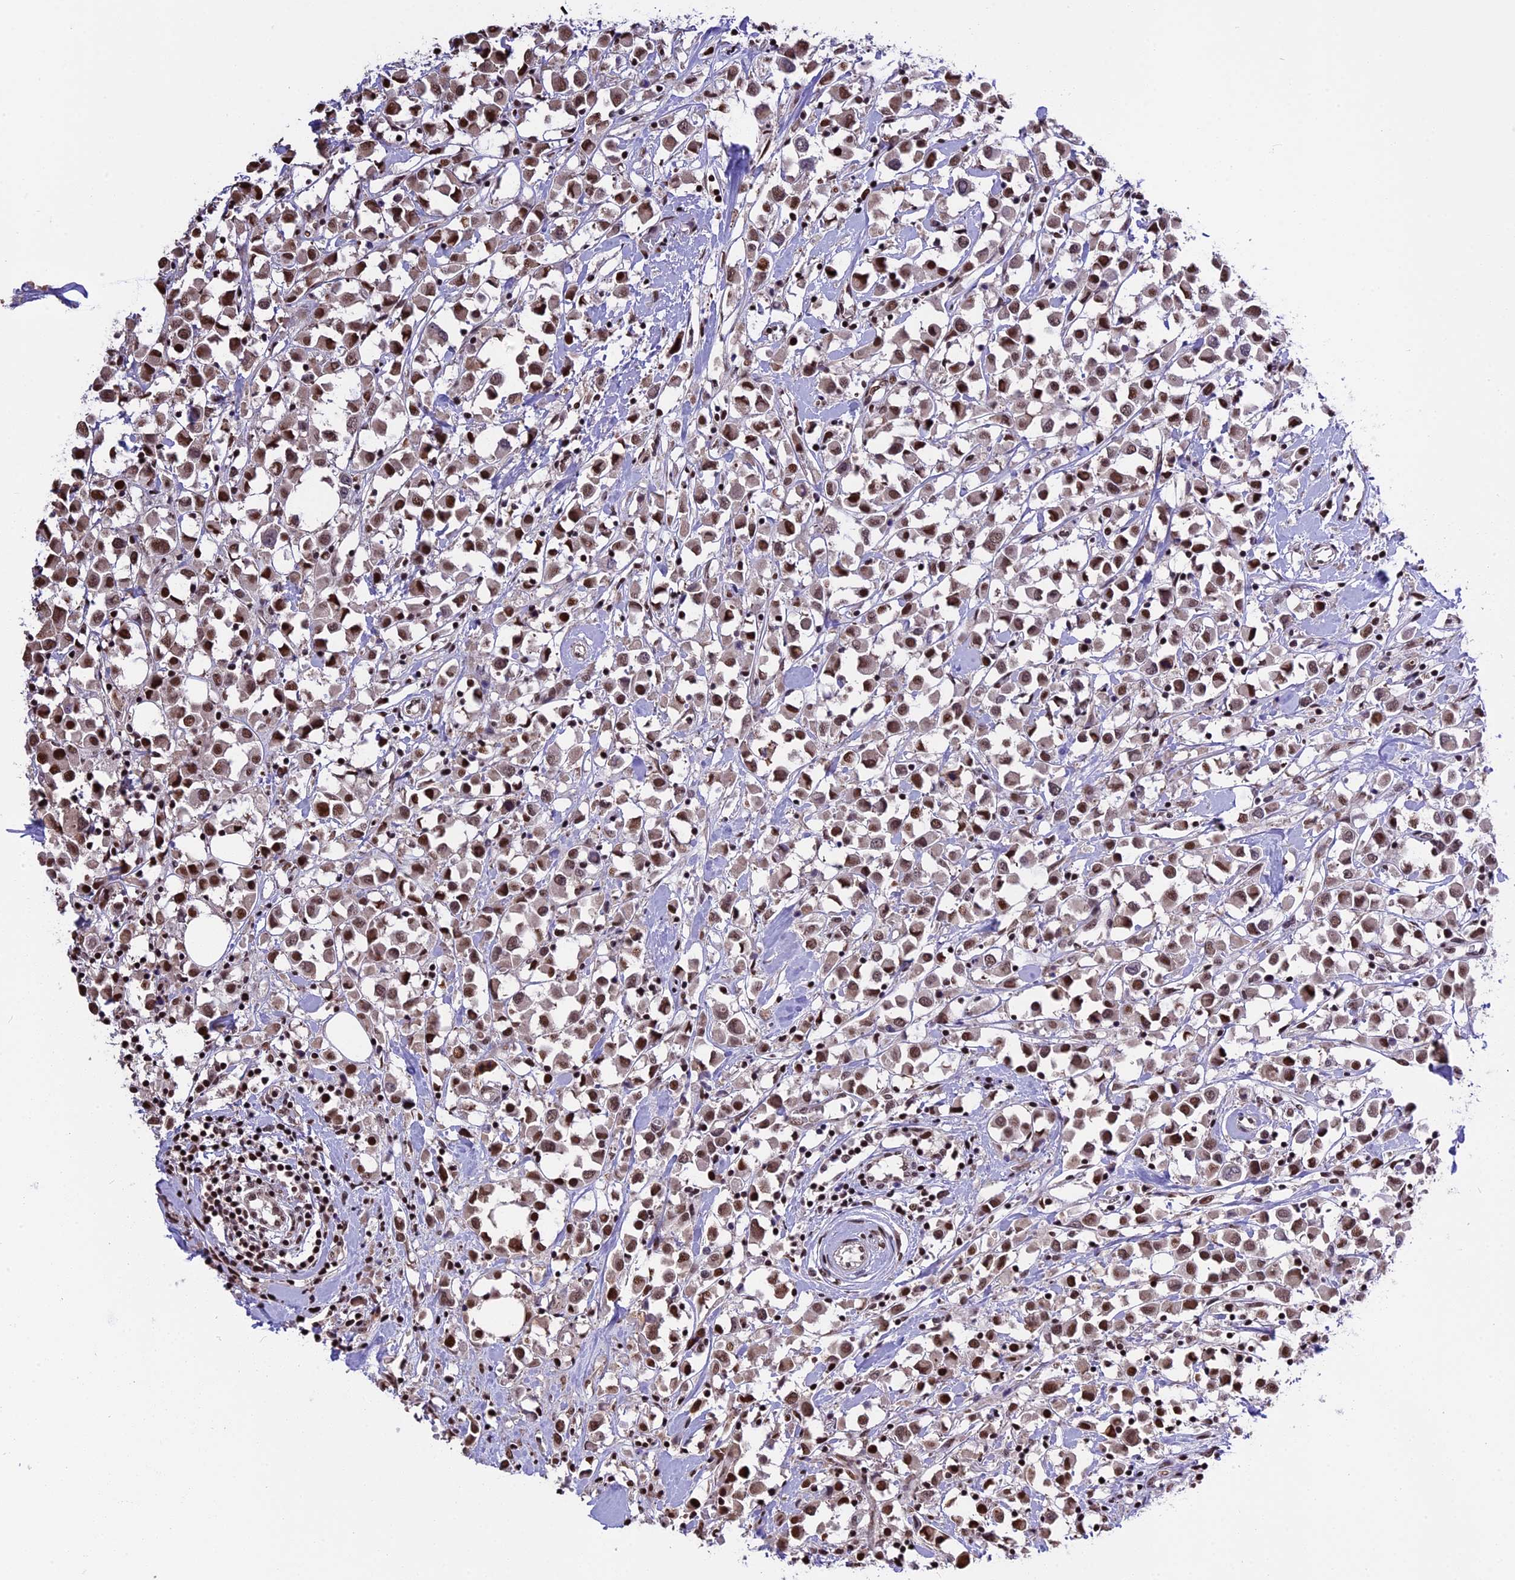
{"staining": {"intensity": "moderate", "quantity": ">75%", "location": "nuclear"}, "tissue": "breast cancer", "cell_type": "Tumor cells", "image_type": "cancer", "snomed": [{"axis": "morphology", "description": "Duct carcinoma"}, {"axis": "topography", "description": "Breast"}], "caption": "Immunohistochemistry (IHC) (DAB (3,3'-diaminobenzidine)) staining of breast infiltrating ductal carcinoma demonstrates moderate nuclear protein positivity in about >75% of tumor cells.", "gene": "POLR3E", "patient": {"sex": "female", "age": 61}}